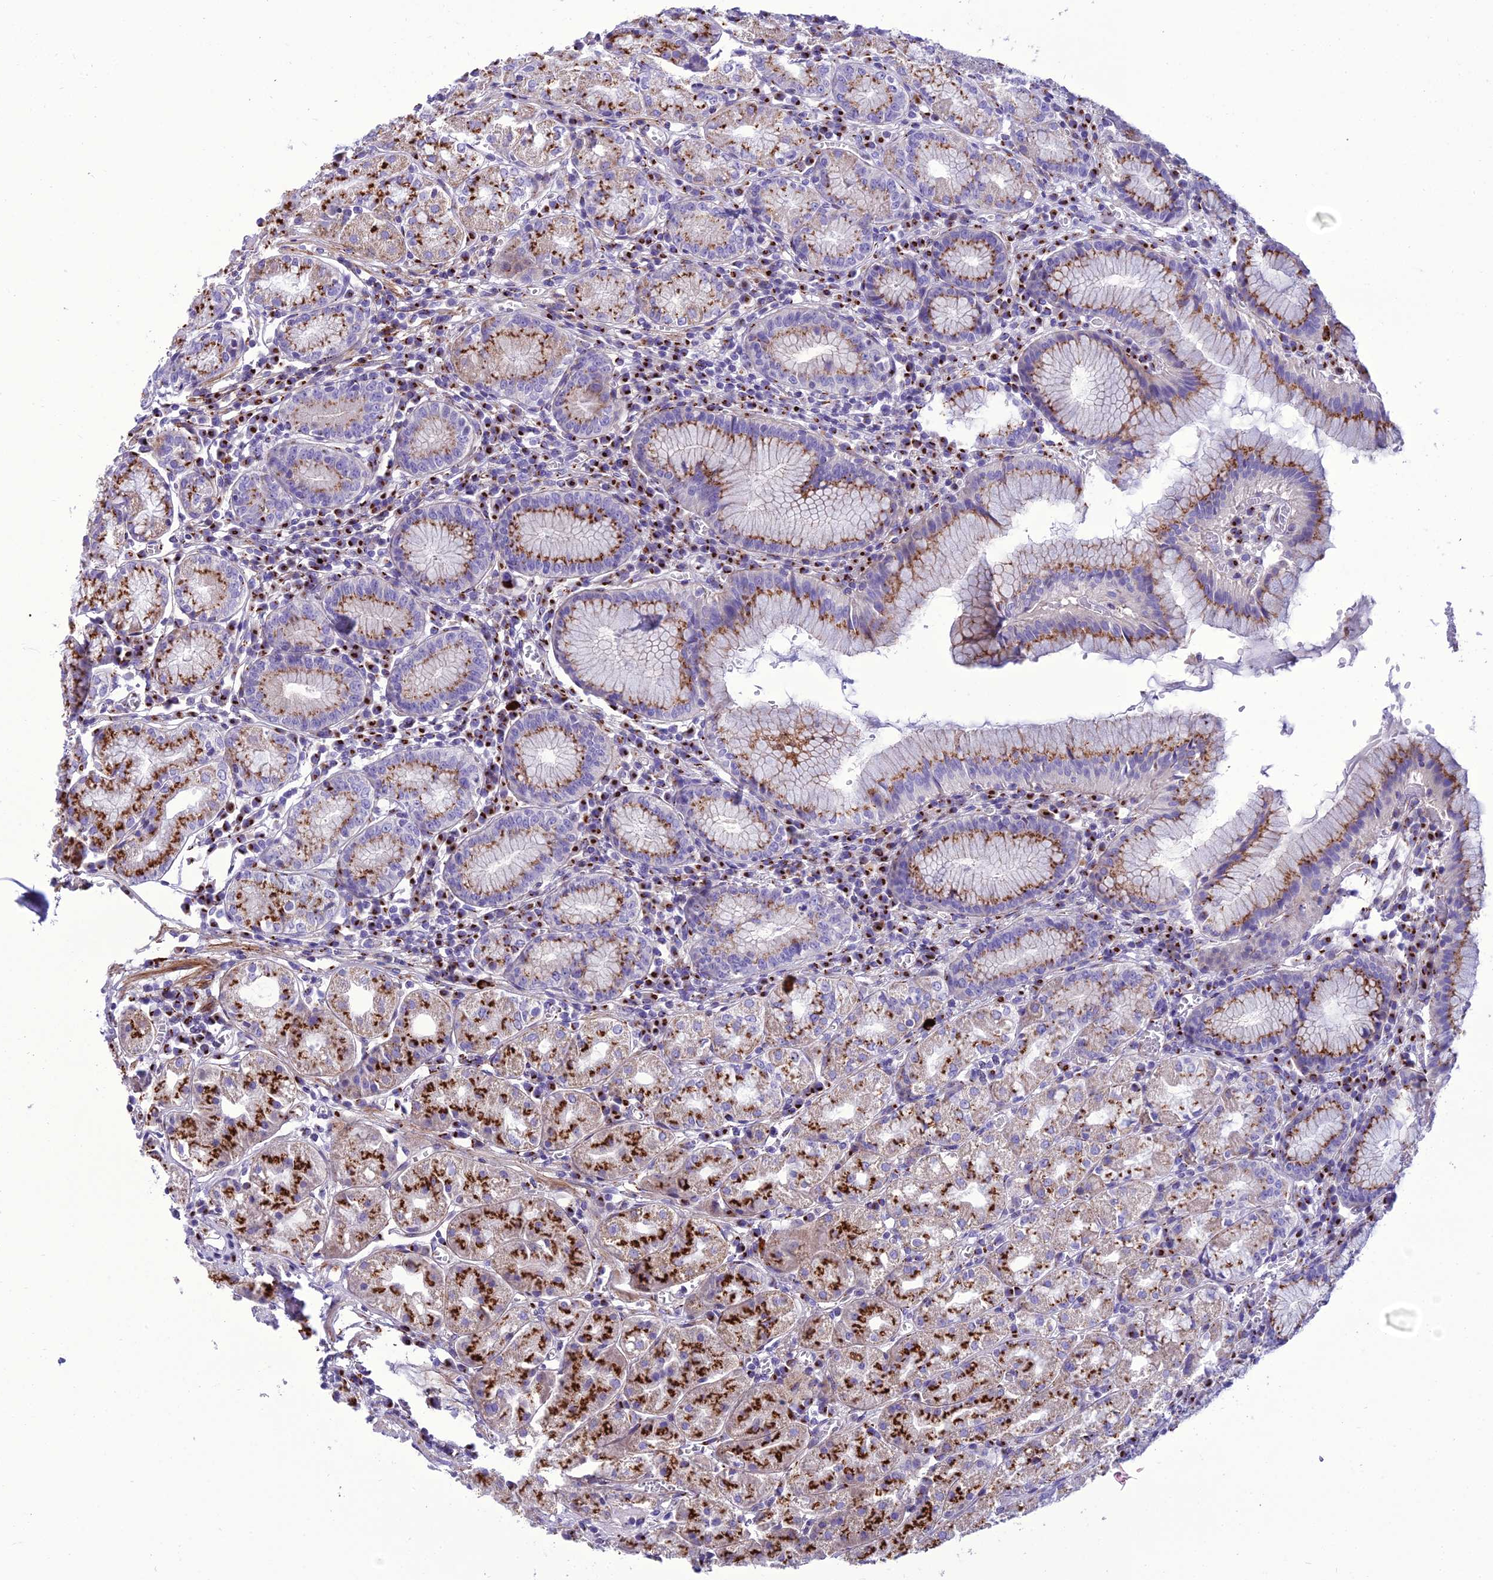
{"staining": {"intensity": "strong", "quantity": "25%-75%", "location": "cytoplasmic/membranous"}, "tissue": "stomach", "cell_type": "Glandular cells", "image_type": "normal", "snomed": [{"axis": "morphology", "description": "Normal tissue, NOS"}, {"axis": "topography", "description": "Stomach"}], "caption": "Glandular cells show strong cytoplasmic/membranous expression in approximately 25%-75% of cells in normal stomach.", "gene": "GOLM2", "patient": {"sex": "male", "age": 55}}